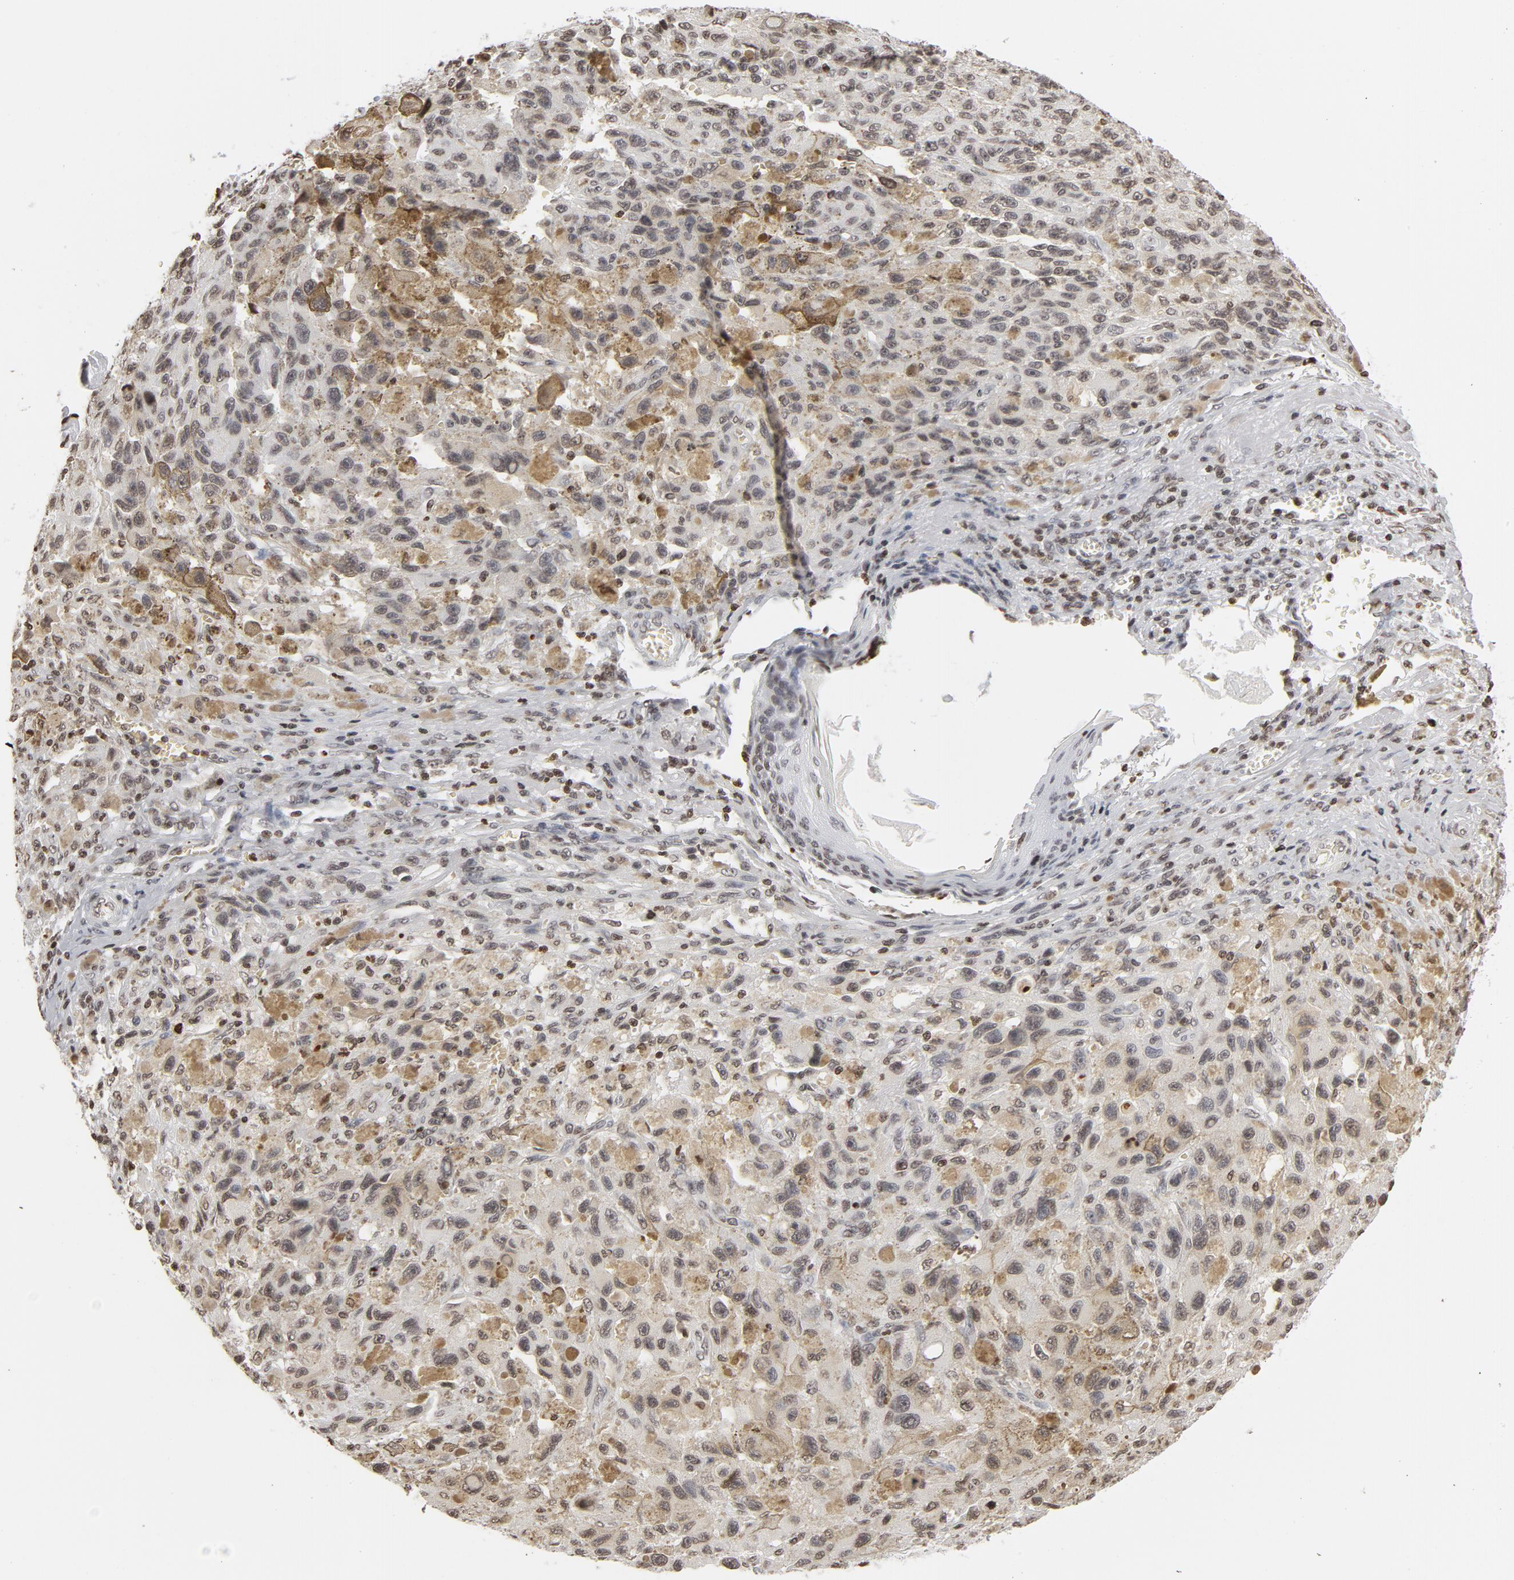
{"staining": {"intensity": "weak", "quantity": ">75%", "location": "nuclear"}, "tissue": "melanoma", "cell_type": "Tumor cells", "image_type": "cancer", "snomed": [{"axis": "morphology", "description": "Malignant melanoma, NOS"}, {"axis": "topography", "description": "Skin"}], "caption": "The immunohistochemical stain labels weak nuclear expression in tumor cells of malignant melanoma tissue.", "gene": "H2AC12", "patient": {"sex": "male", "age": 81}}